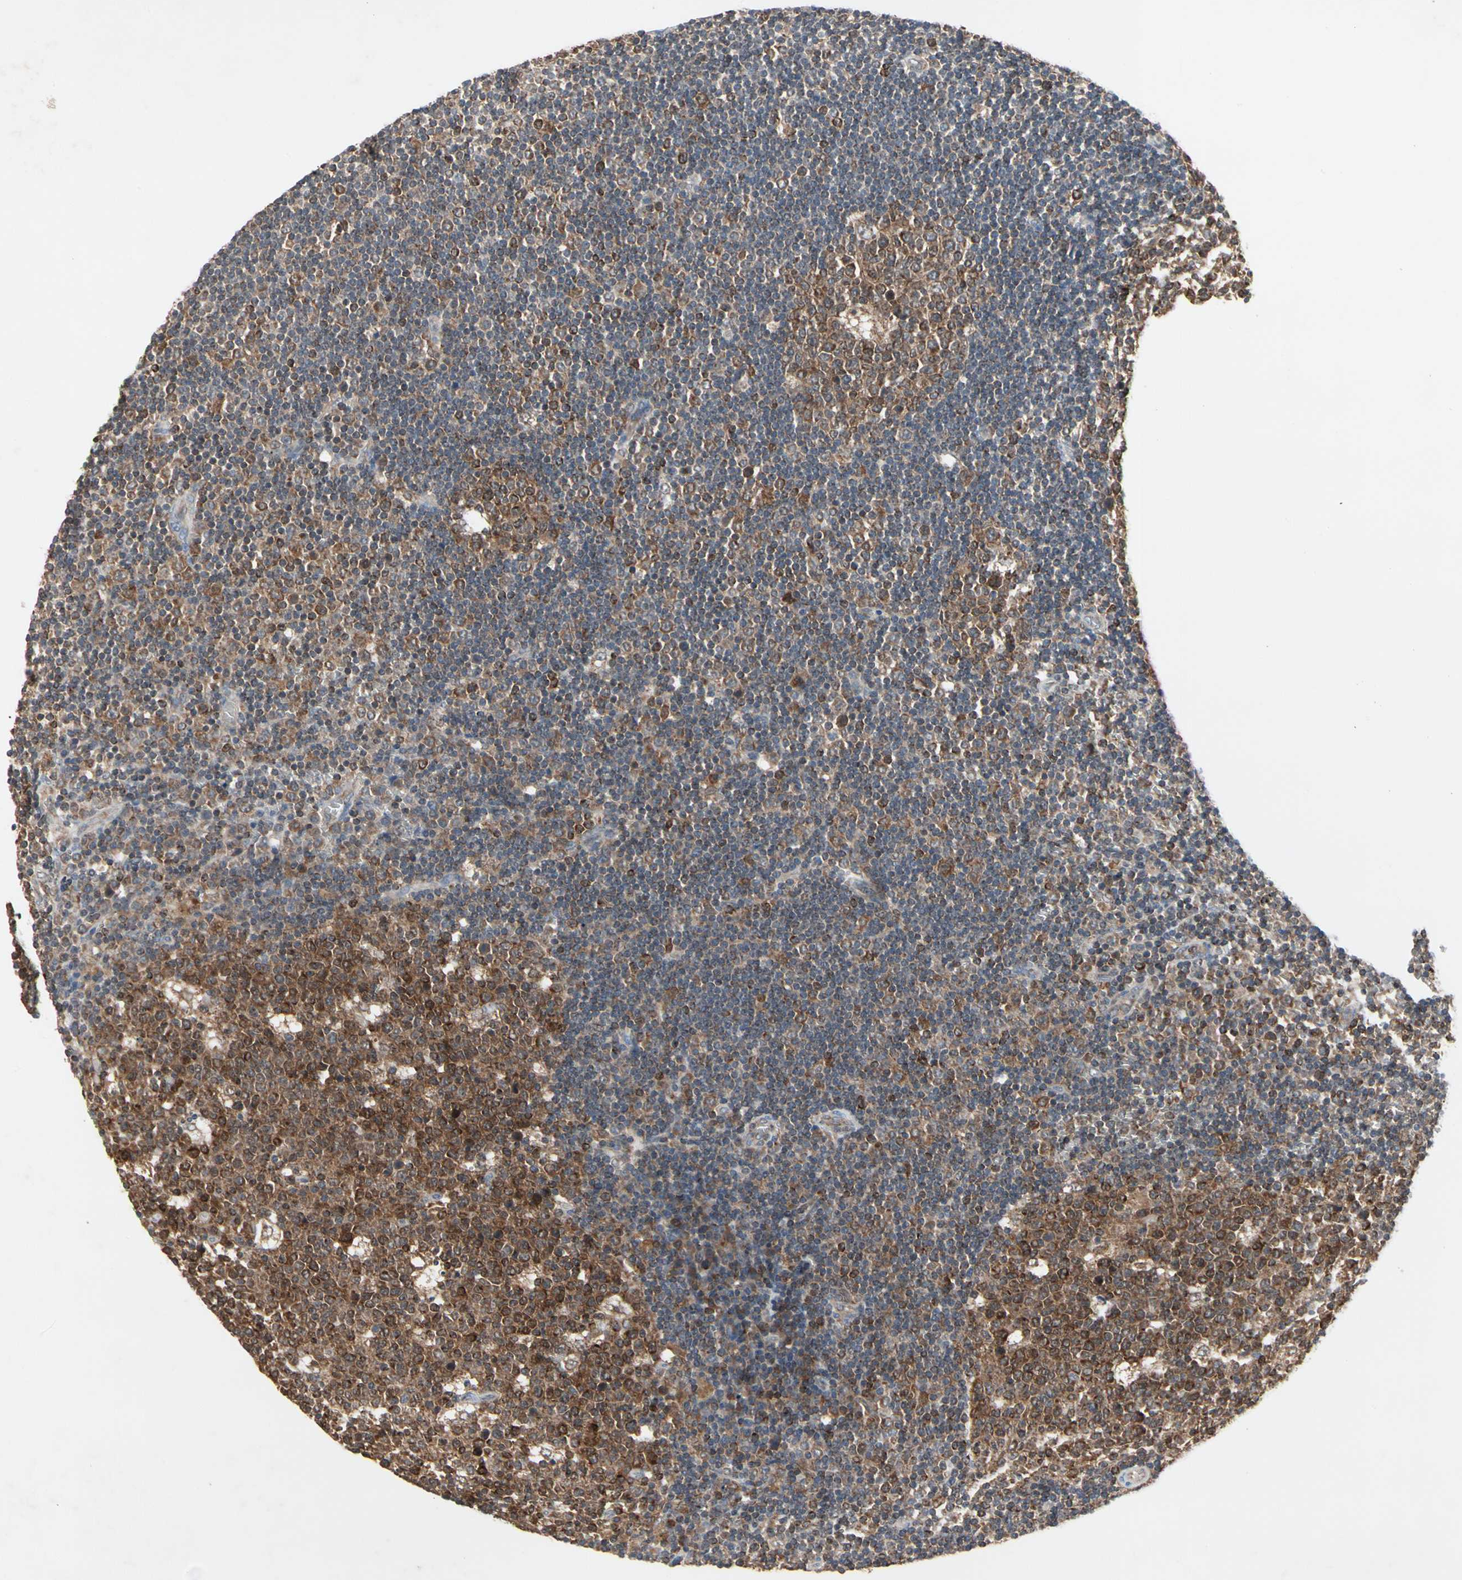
{"staining": {"intensity": "strong", "quantity": ">75%", "location": "cytoplasmic/membranous"}, "tissue": "lymph node", "cell_type": "Germinal center cells", "image_type": "normal", "snomed": [{"axis": "morphology", "description": "Normal tissue, NOS"}, {"axis": "topography", "description": "Lymph node"}, {"axis": "topography", "description": "Salivary gland"}], "caption": "This image shows immunohistochemistry staining of benign human lymph node, with high strong cytoplasmic/membranous staining in about >75% of germinal center cells.", "gene": "MTHFS", "patient": {"sex": "male", "age": 8}}